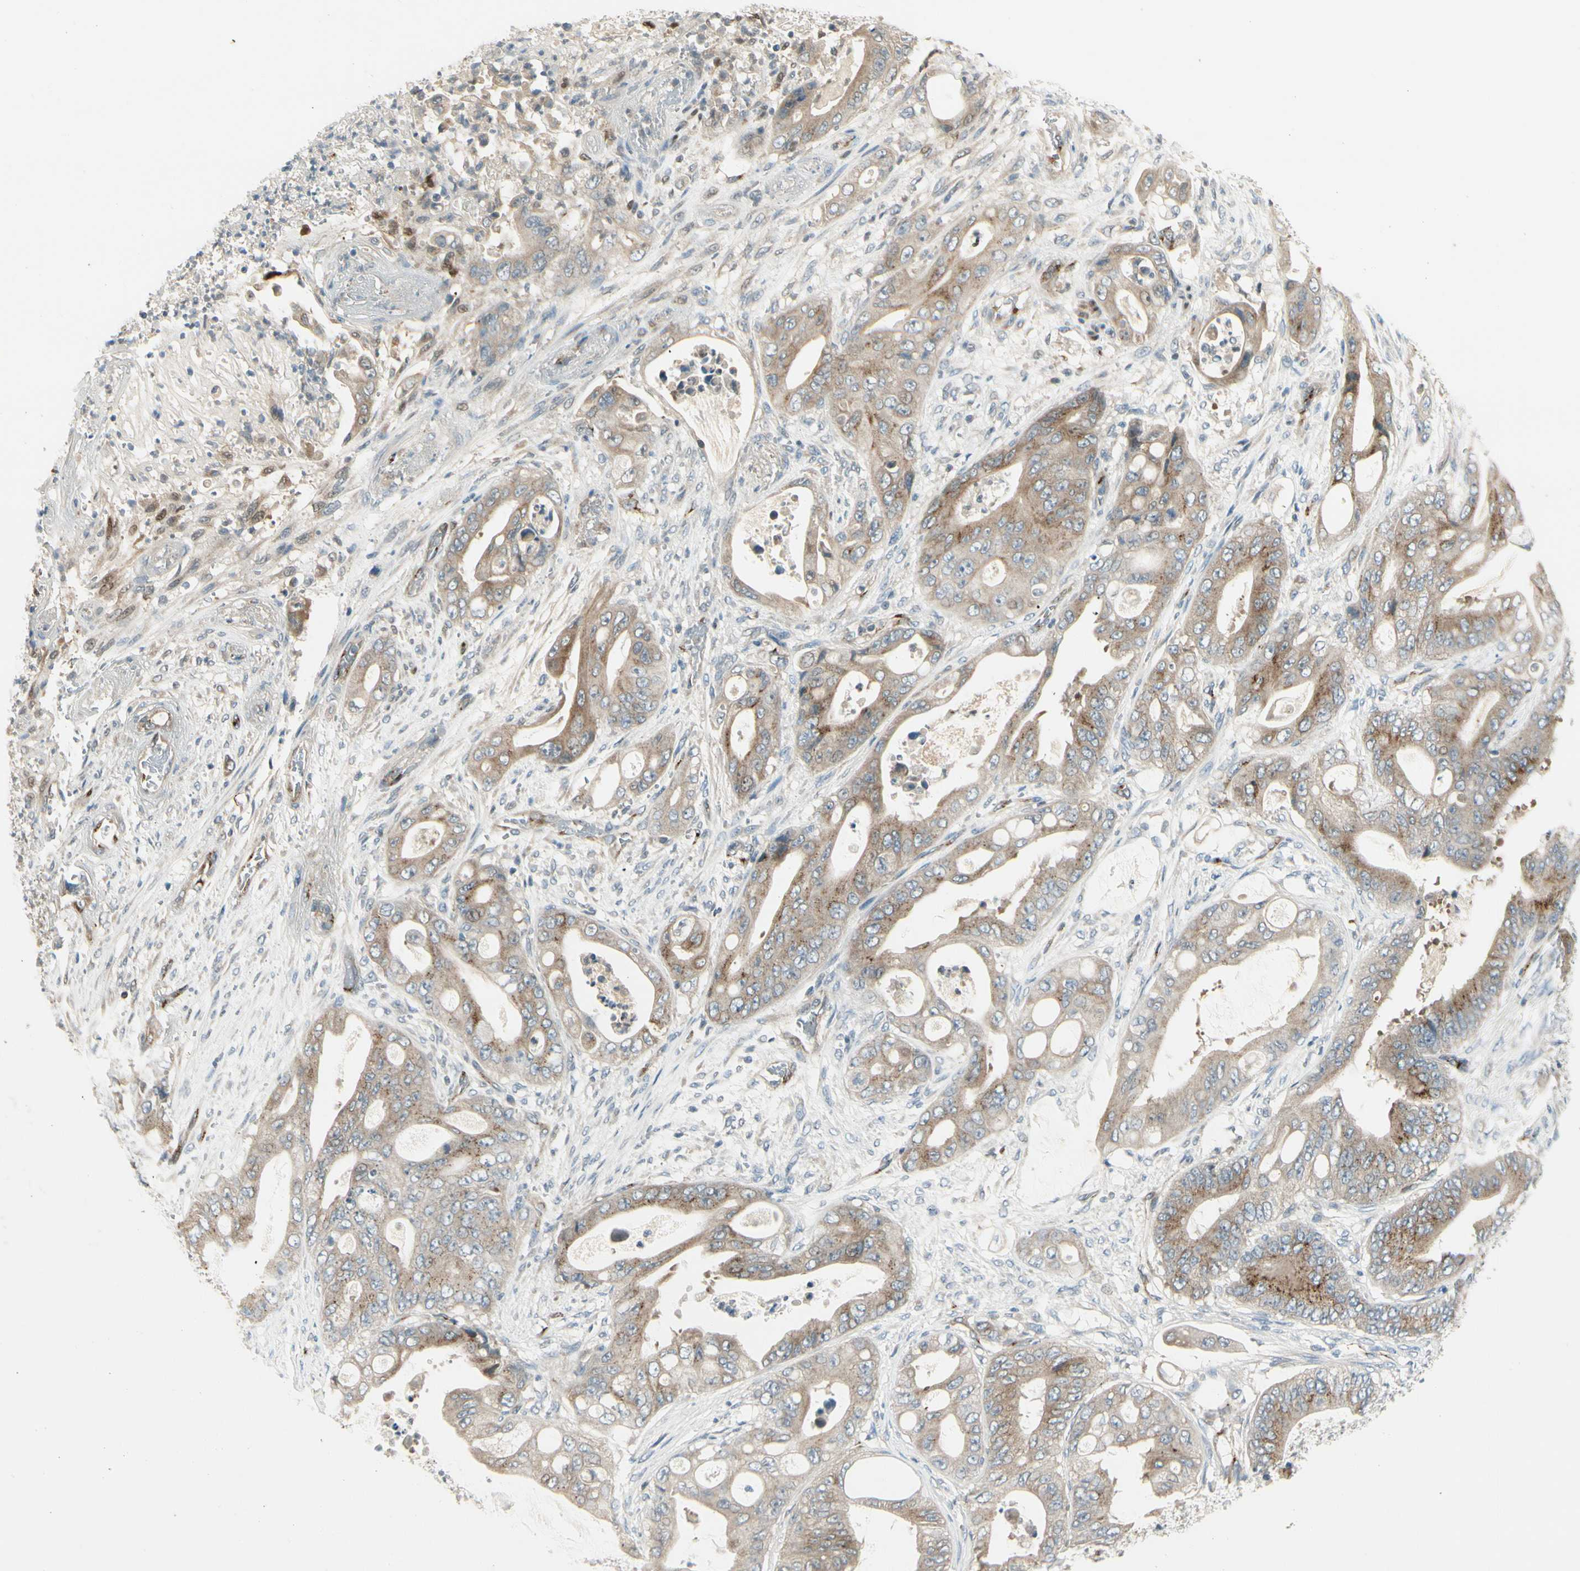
{"staining": {"intensity": "weak", "quantity": ">75%", "location": "cytoplasmic/membranous"}, "tissue": "stomach cancer", "cell_type": "Tumor cells", "image_type": "cancer", "snomed": [{"axis": "morphology", "description": "Adenocarcinoma, NOS"}, {"axis": "topography", "description": "Stomach"}], "caption": "Weak cytoplasmic/membranous protein positivity is seen in about >75% of tumor cells in stomach cancer. Immunohistochemistry (ihc) stains the protein of interest in brown and the nuclei are stained blue.", "gene": "MANSC1", "patient": {"sex": "female", "age": 73}}